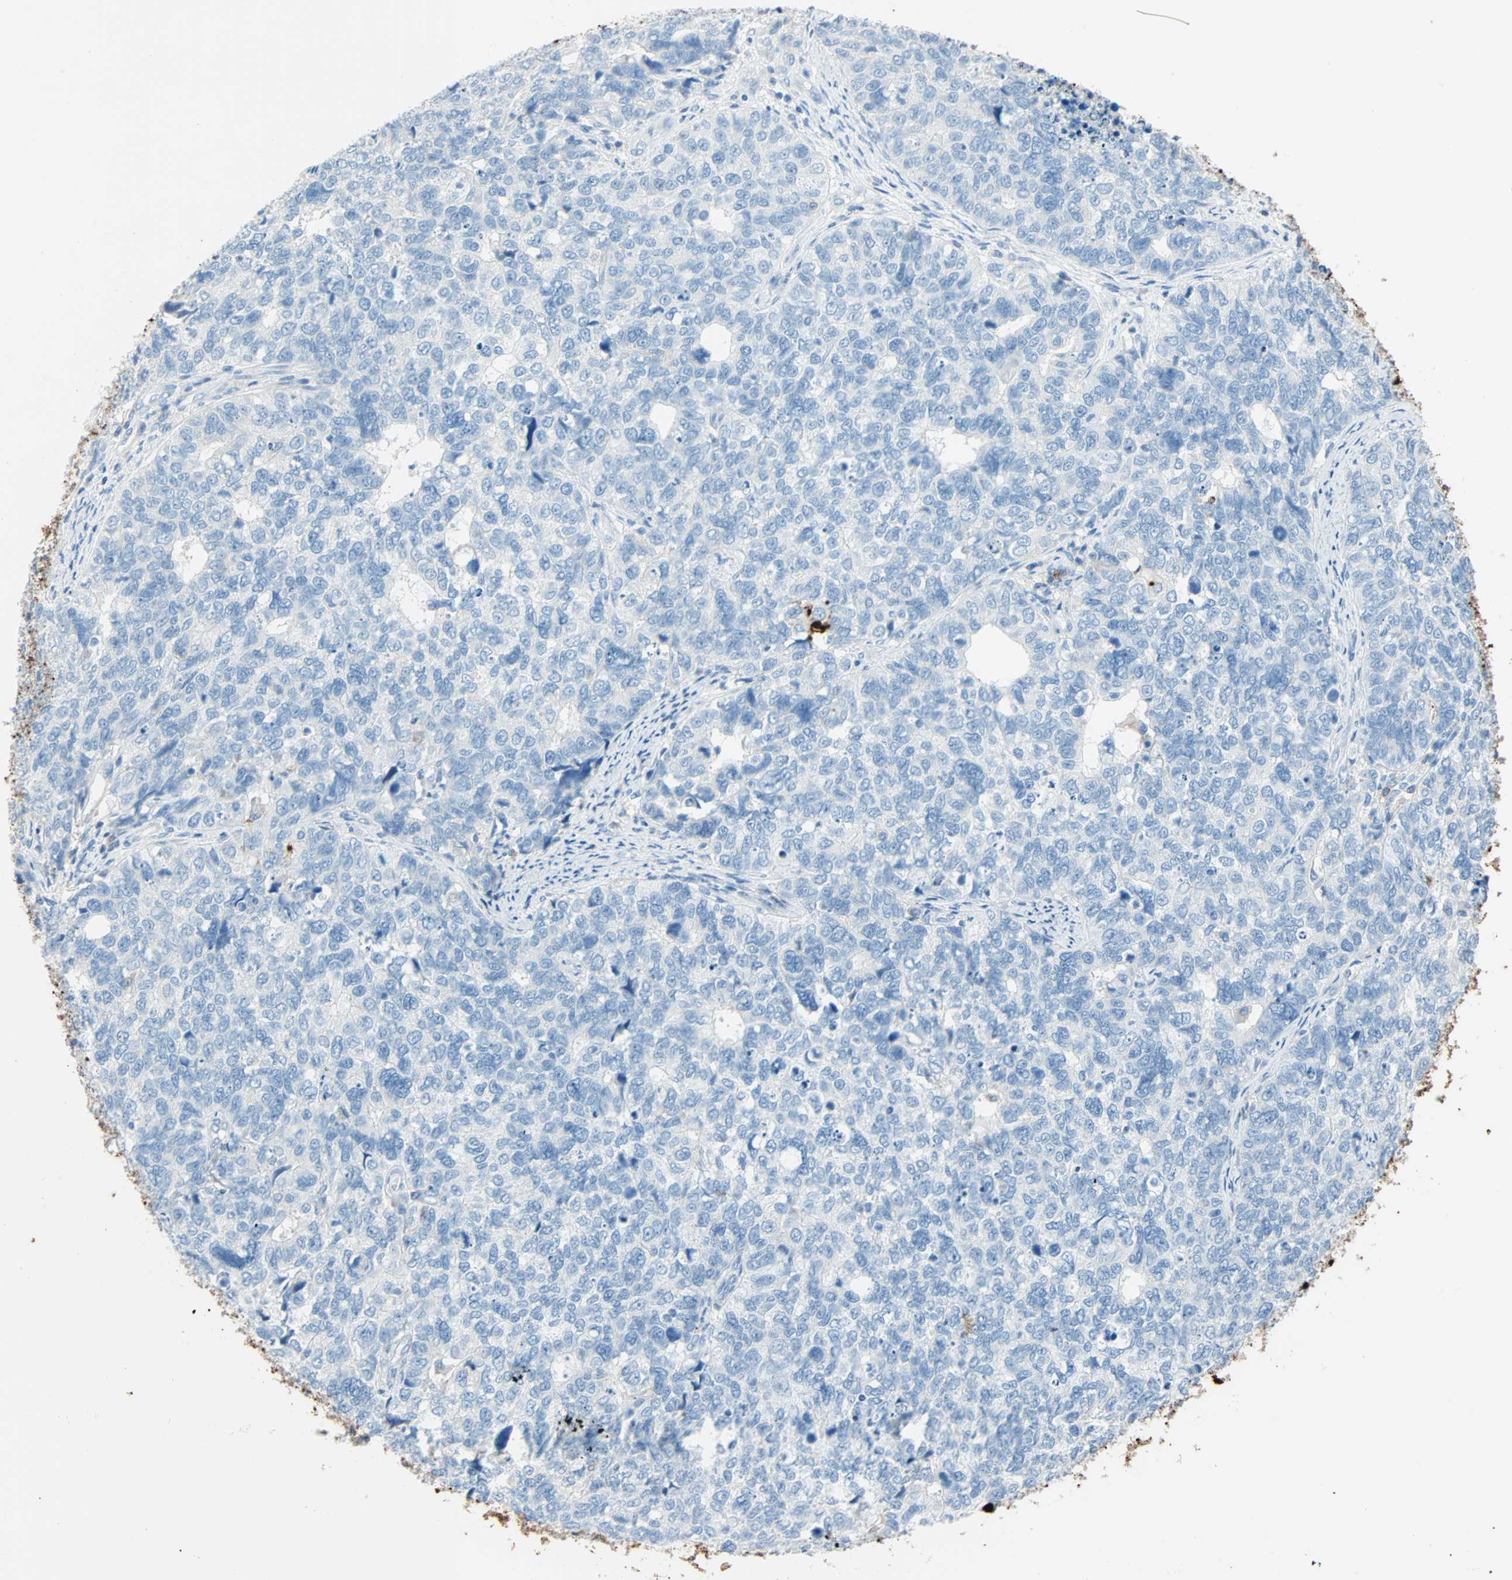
{"staining": {"intensity": "negative", "quantity": "none", "location": "none"}, "tissue": "cervical cancer", "cell_type": "Tumor cells", "image_type": "cancer", "snomed": [{"axis": "morphology", "description": "Squamous cell carcinoma, NOS"}, {"axis": "topography", "description": "Cervix"}], "caption": "The micrograph exhibits no significant positivity in tumor cells of cervical squamous cell carcinoma.", "gene": "CLEC4A", "patient": {"sex": "female", "age": 63}}